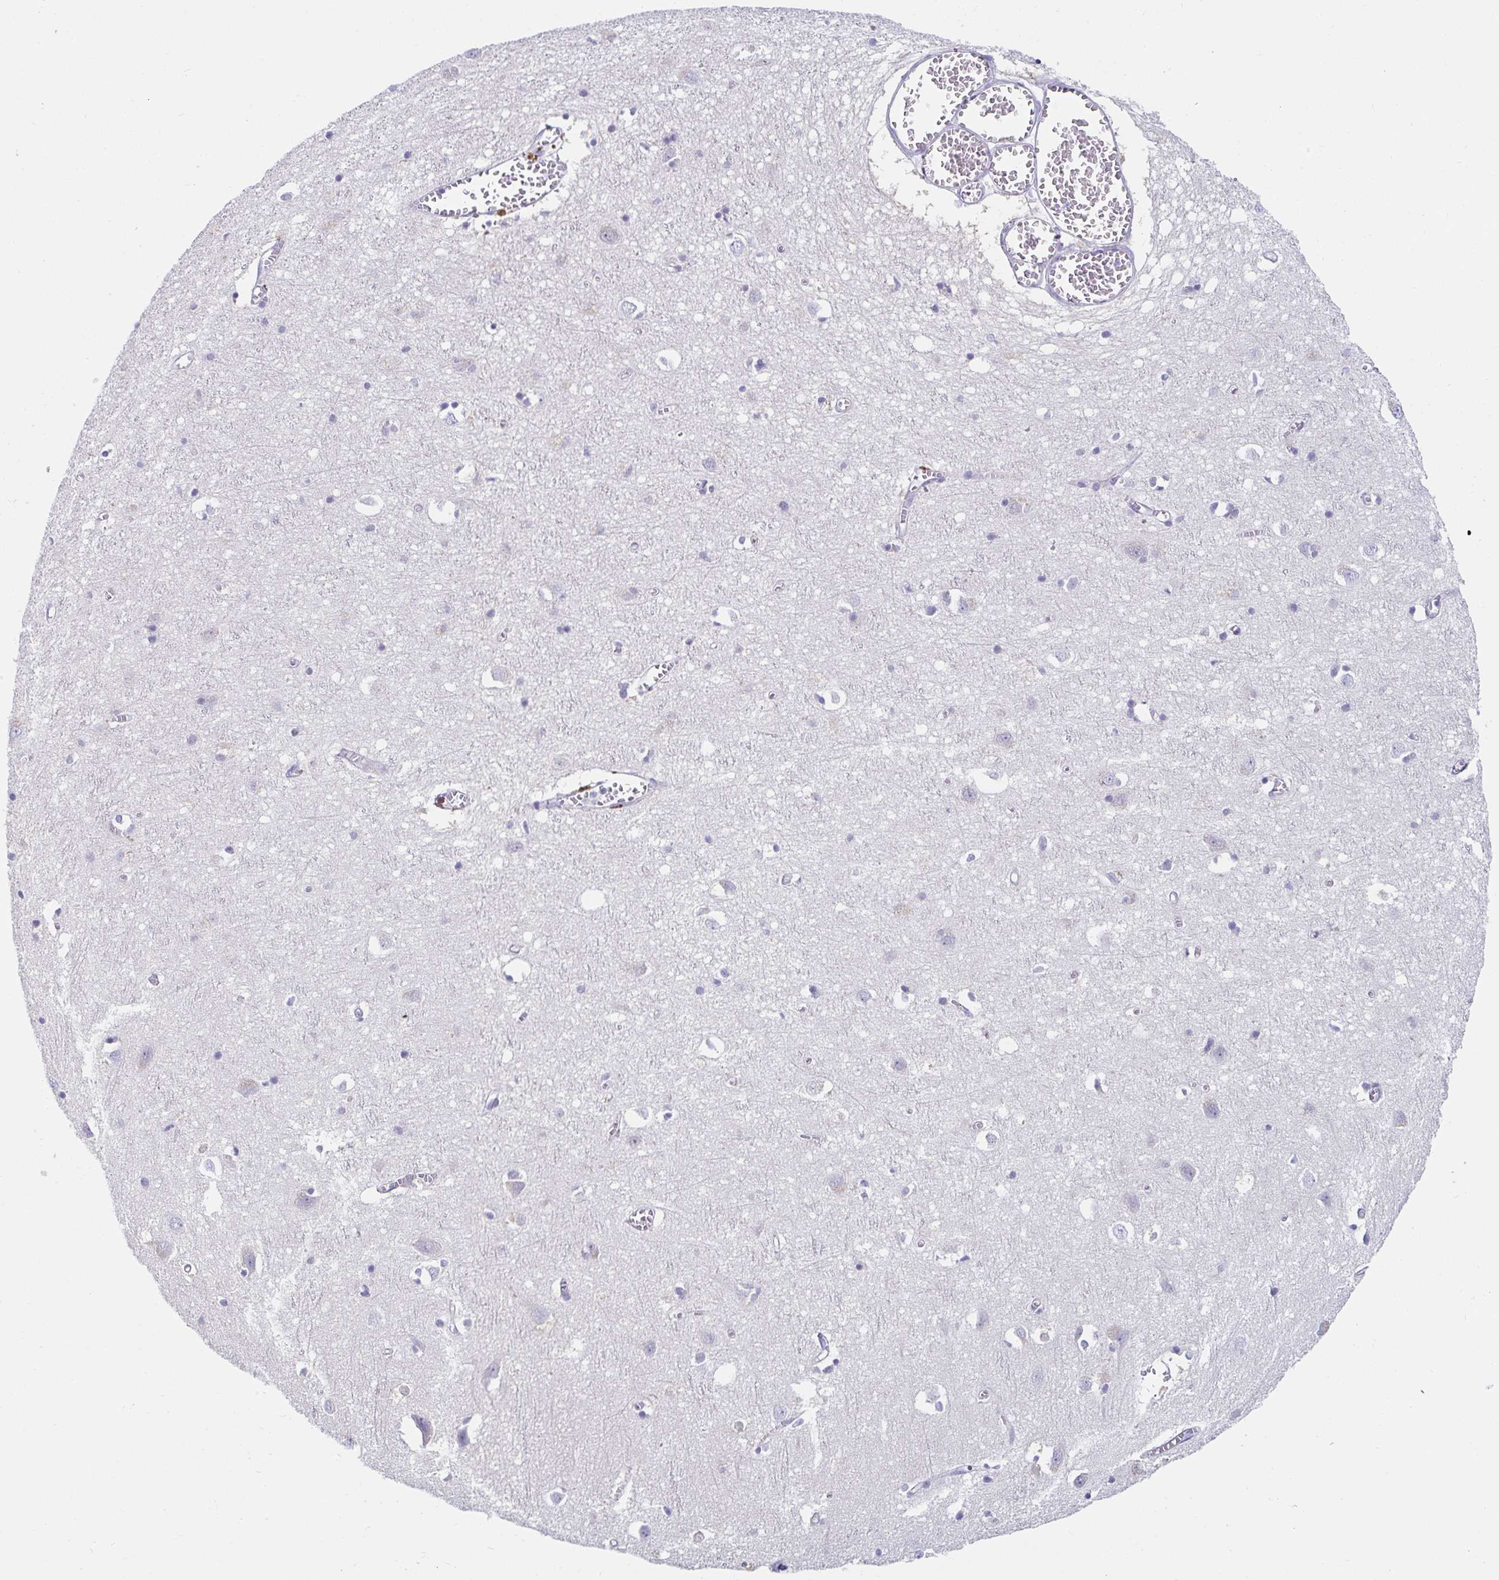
{"staining": {"intensity": "negative", "quantity": "none", "location": "none"}, "tissue": "cerebral cortex", "cell_type": "Endothelial cells", "image_type": "normal", "snomed": [{"axis": "morphology", "description": "Normal tissue, NOS"}, {"axis": "topography", "description": "Cerebral cortex"}], "caption": "Micrograph shows no protein positivity in endothelial cells of unremarkable cerebral cortex. Nuclei are stained in blue.", "gene": "C4orf17", "patient": {"sex": "male", "age": 70}}